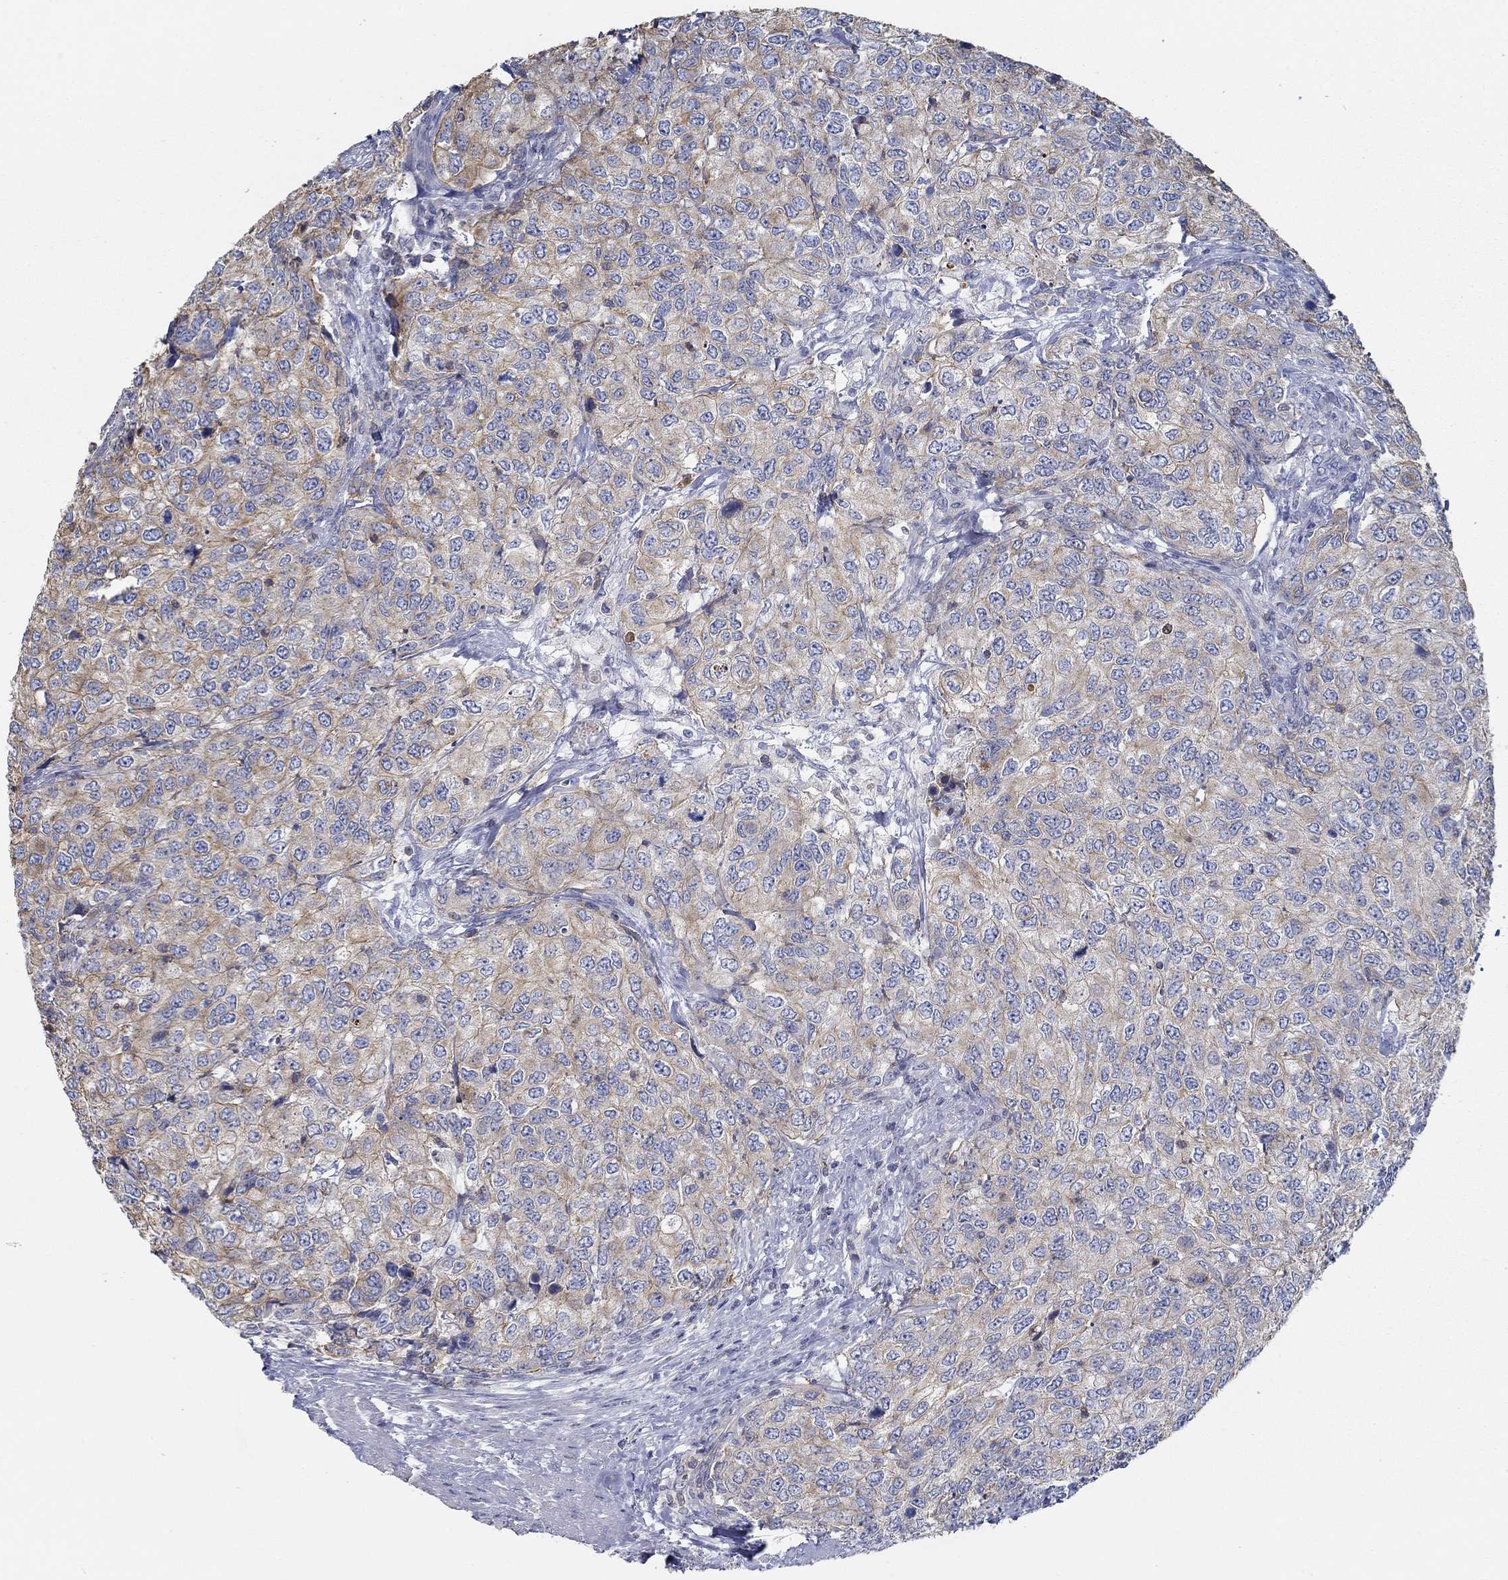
{"staining": {"intensity": "weak", "quantity": "25%-75%", "location": "cytoplasmic/membranous"}, "tissue": "urothelial cancer", "cell_type": "Tumor cells", "image_type": "cancer", "snomed": [{"axis": "morphology", "description": "Urothelial carcinoma, High grade"}, {"axis": "topography", "description": "Urinary bladder"}], "caption": "High-magnification brightfield microscopy of high-grade urothelial carcinoma stained with DAB (brown) and counterstained with hematoxylin (blue). tumor cells exhibit weak cytoplasmic/membranous staining is seen in approximately25%-75% of cells.", "gene": "BBOF1", "patient": {"sex": "female", "age": 78}}